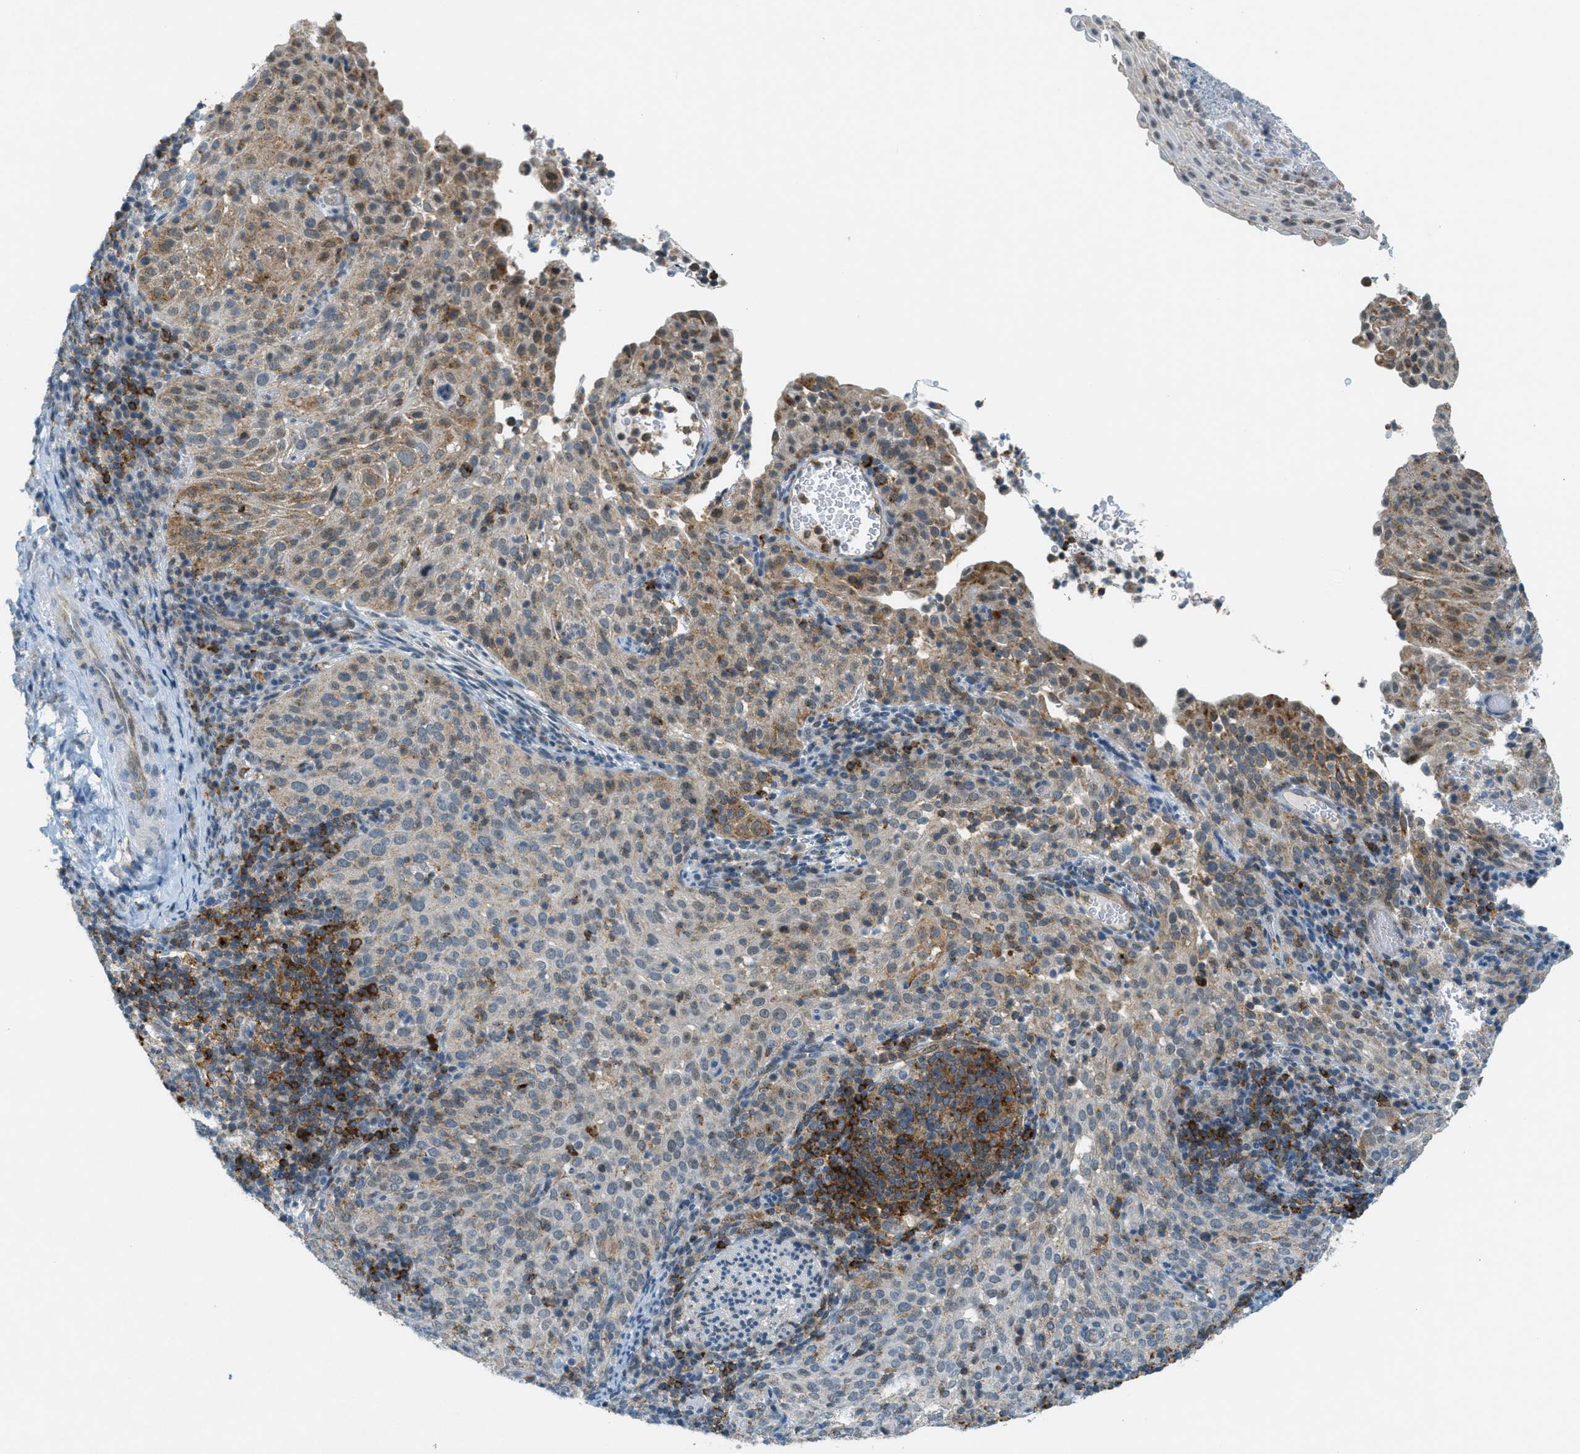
{"staining": {"intensity": "moderate", "quantity": "<25%", "location": "cytoplasmic/membranous"}, "tissue": "cervical cancer", "cell_type": "Tumor cells", "image_type": "cancer", "snomed": [{"axis": "morphology", "description": "Squamous cell carcinoma, NOS"}, {"axis": "topography", "description": "Cervix"}], "caption": "Tumor cells show low levels of moderate cytoplasmic/membranous positivity in approximately <25% of cells in human cervical cancer (squamous cell carcinoma). Ihc stains the protein in brown and the nuclei are stained blue.", "gene": "FYN", "patient": {"sex": "female", "age": 51}}